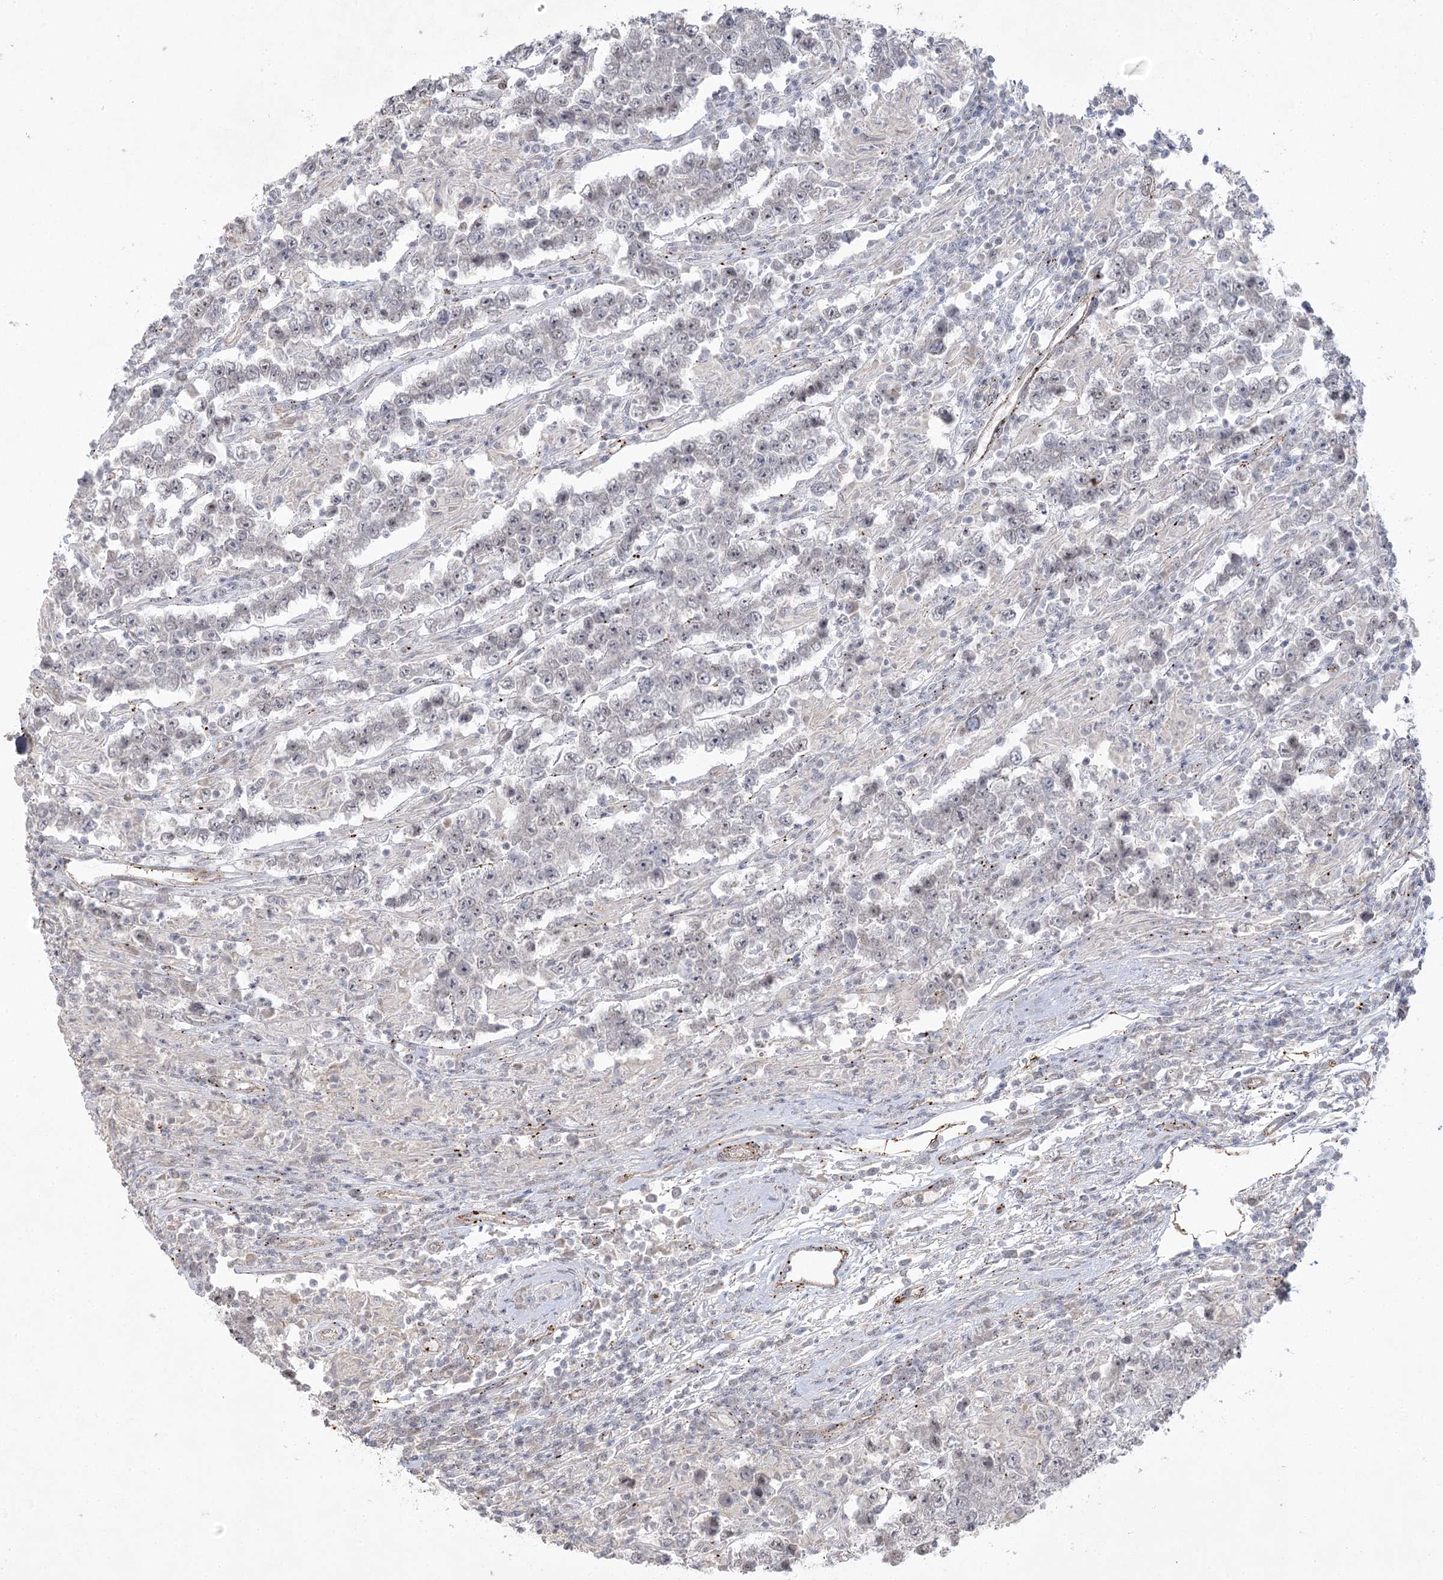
{"staining": {"intensity": "negative", "quantity": "none", "location": "none"}, "tissue": "testis cancer", "cell_type": "Tumor cells", "image_type": "cancer", "snomed": [{"axis": "morphology", "description": "Normal tissue, NOS"}, {"axis": "morphology", "description": "Urothelial carcinoma, High grade"}, {"axis": "morphology", "description": "Seminoma, NOS"}, {"axis": "morphology", "description": "Carcinoma, Embryonal, NOS"}, {"axis": "topography", "description": "Urinary bladder"}, {"axis": "topography", "description": "Testis"}], "caption": "IHC image of testis embryonal carcinoma stained for a protein (brown), which demonstrates no expression in tumor cells.", "gene": "AMTN", "patient": {"sex": "male", "age": 41}}